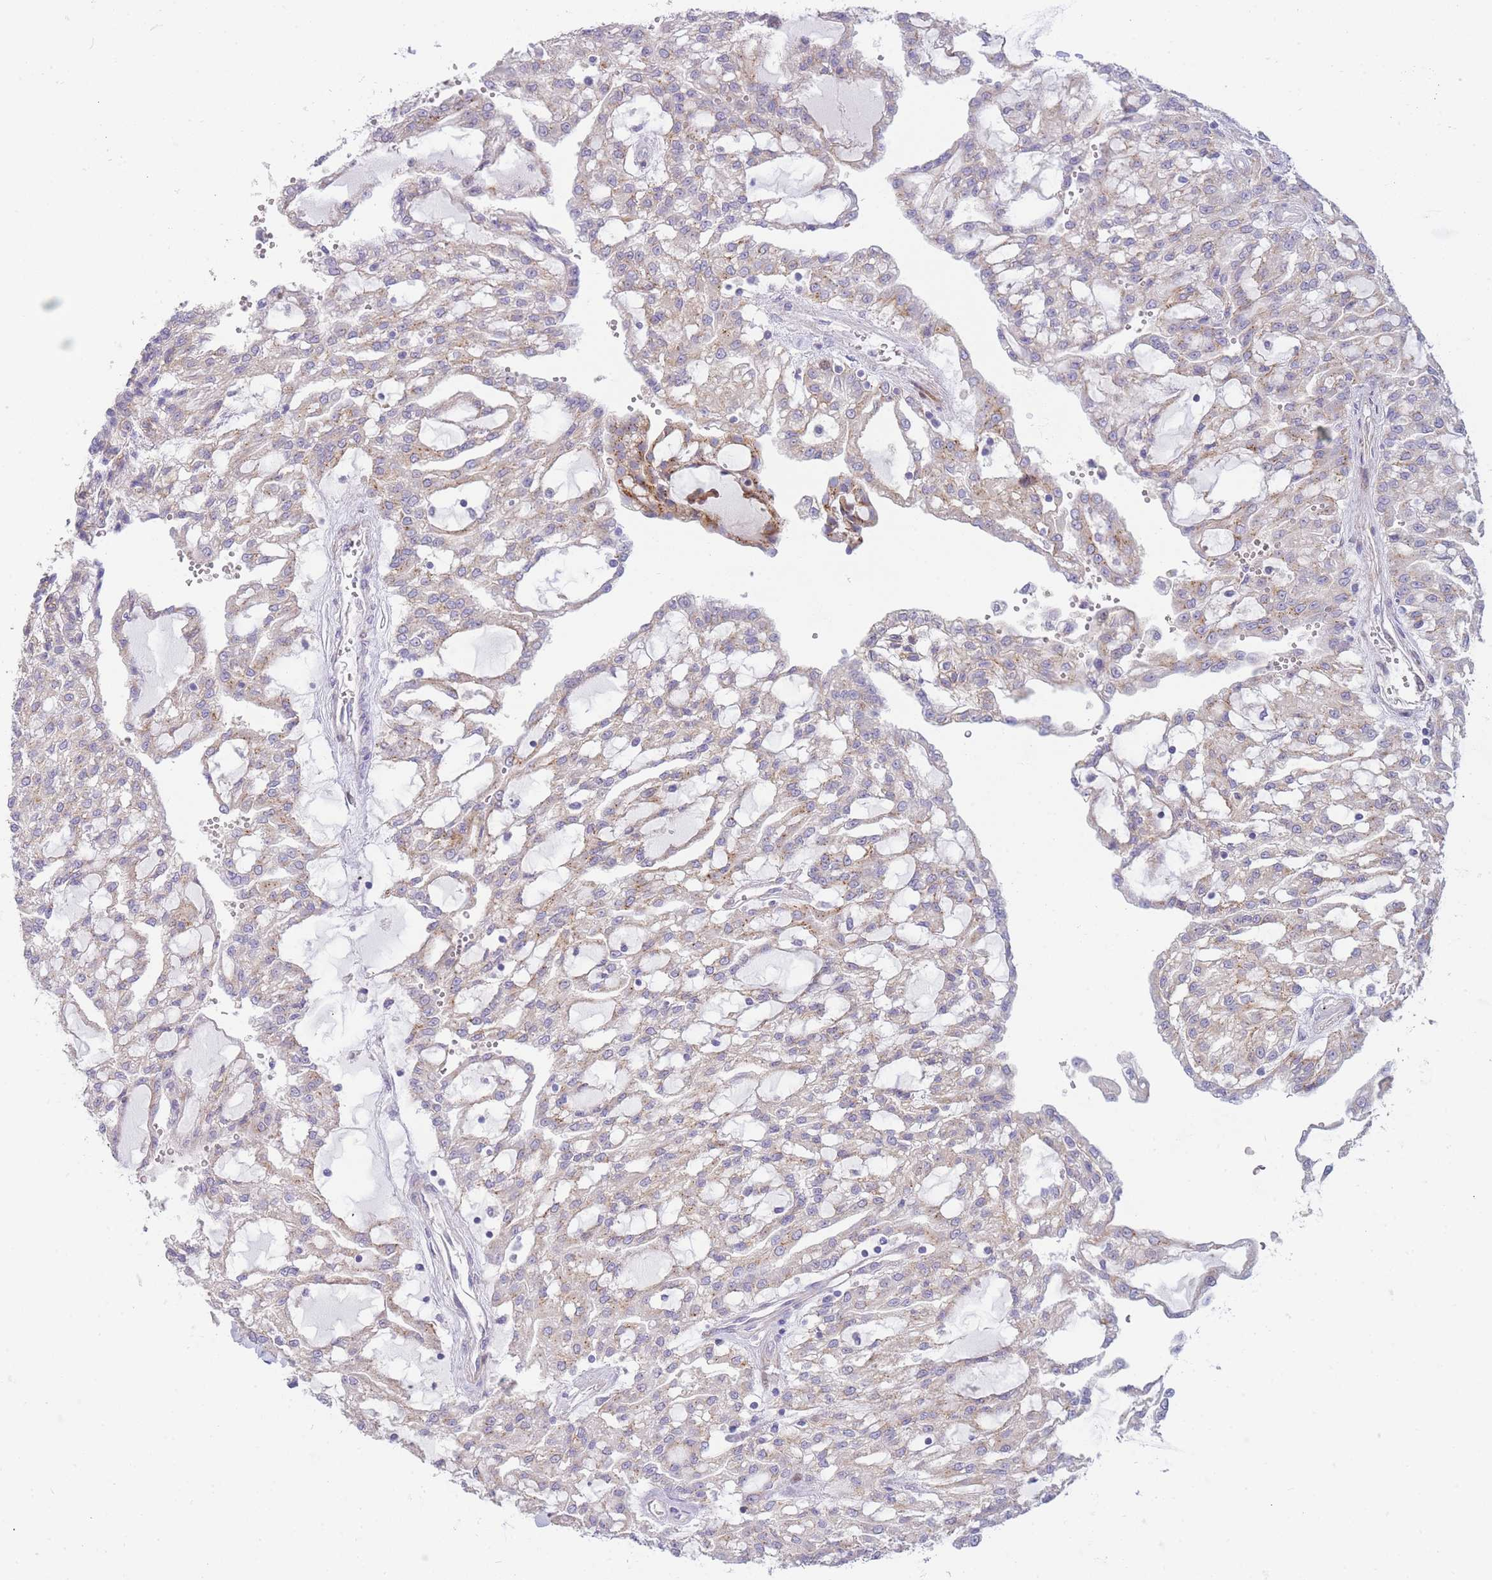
{"staining": {"intensity": "weak", "quantity": "25%-75%", "location": "cytoplasmic/membranous"}, "tissue": "renal cancer", "cell_type": "Tumor cells", "image_type": "cancer", "snomed": [{"axis": "morphology", "description": "Adenocarcinoma, NOS"}, {"axis": "topography", "description": "Kidney"}], "caption": "Renal cancer stained for a protein (brown) exhibits weak cytoplasmic/membranous positive staining in approximately 25%-75% of tumor cells.", "gene": "ATP5MC2", "patient": {"sex": "male", "age": 63}}